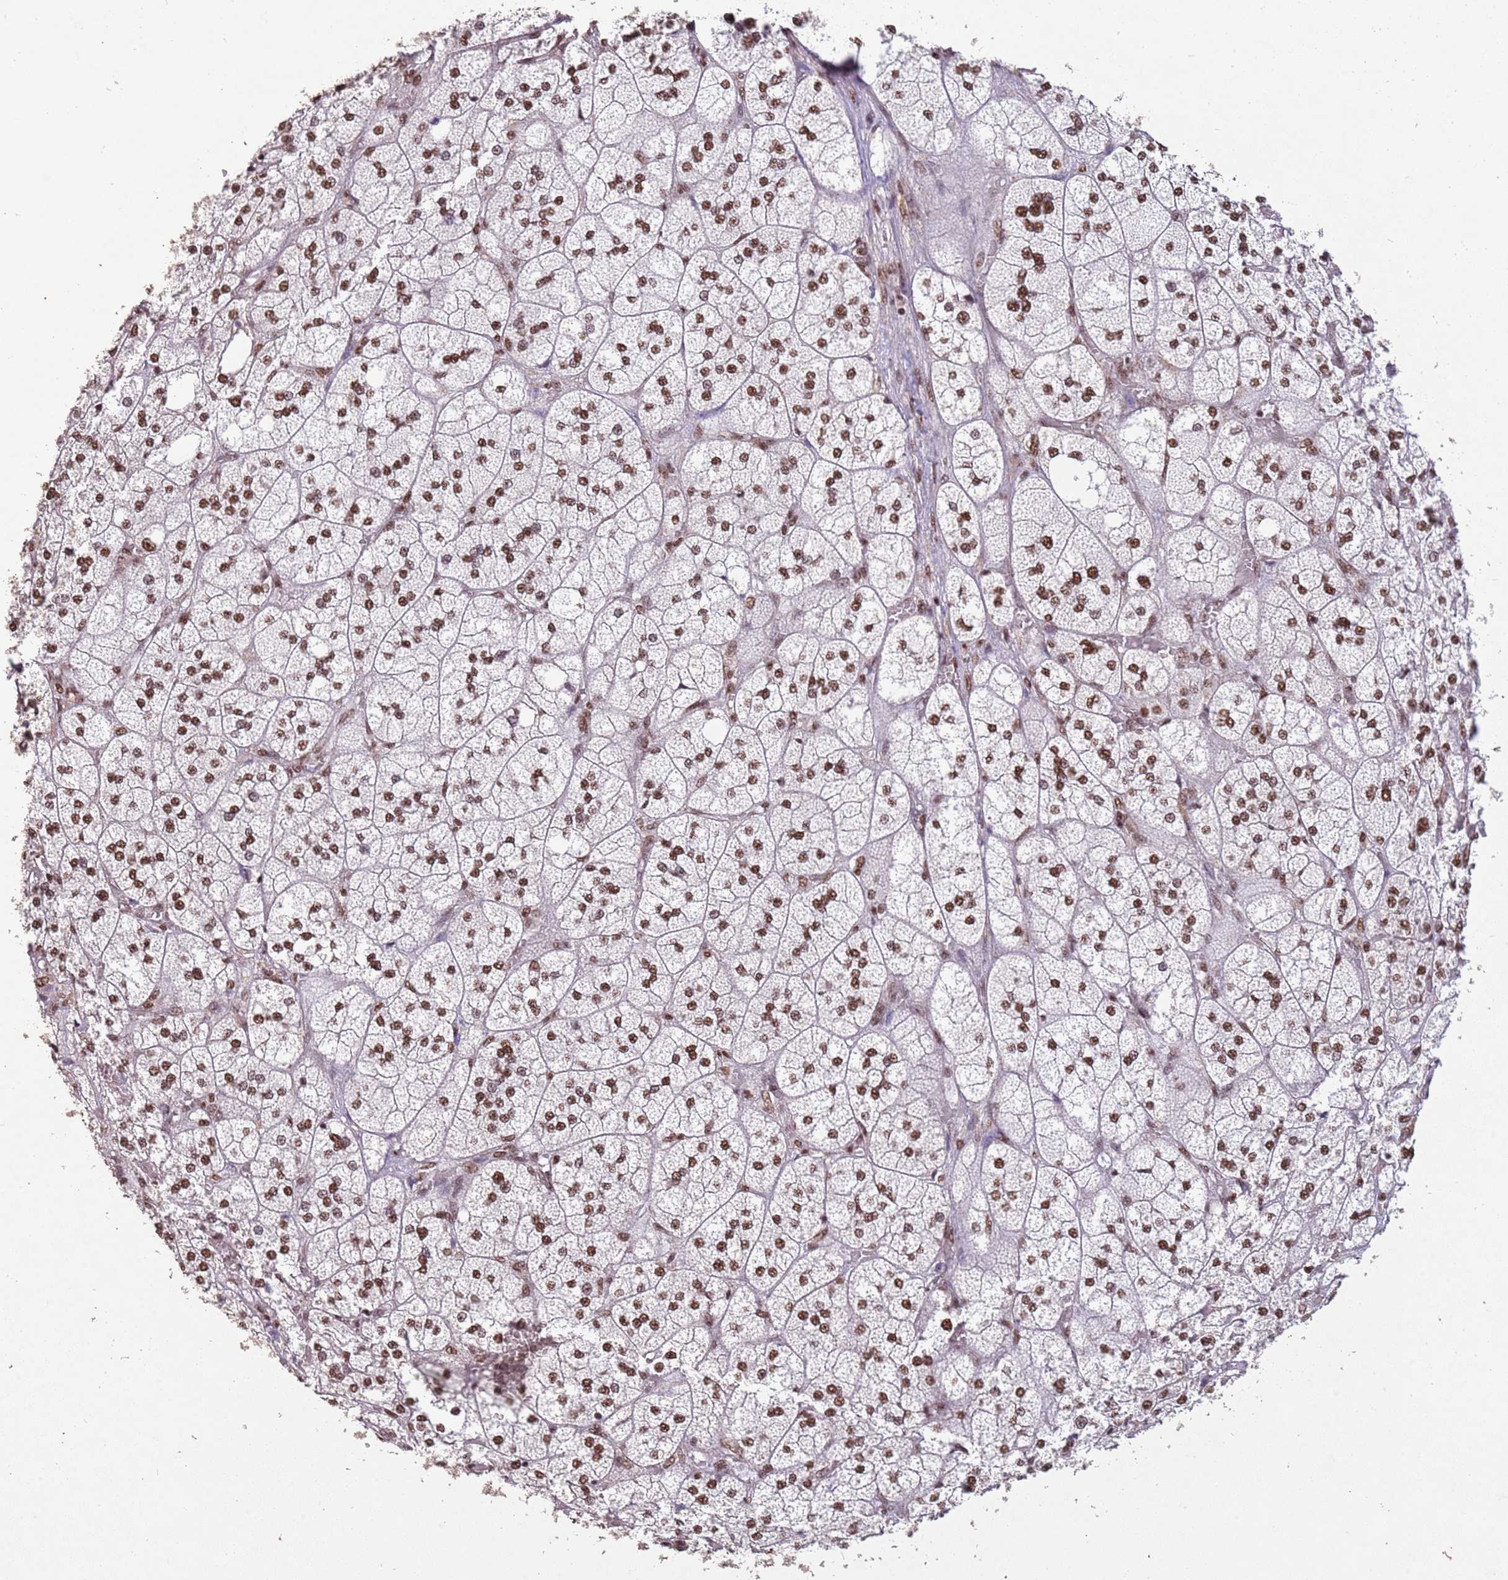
{"staining": {"intensity": "strong", "quantity": ">75%", "location": "nuclear"}, "tissue": "adrenal gland", "cell_type": "Glandular cells", "image_type": "normal", "snomed": [{"axis": "morphology", "description": "Normal tissue, NOS"}, {"axis": "topography", "description": "Adrenal gland"}], "caption": "This micrograph reveals normal adrenal gland stained with immunohistochemistry (IHC) to label a protein in brown. The nuclear of glandular cells show strong positivity for the protein. Nuclei are counter-stained blue.", "gene": "ESF1", "patient": {"sex": "male", "age": 61}}